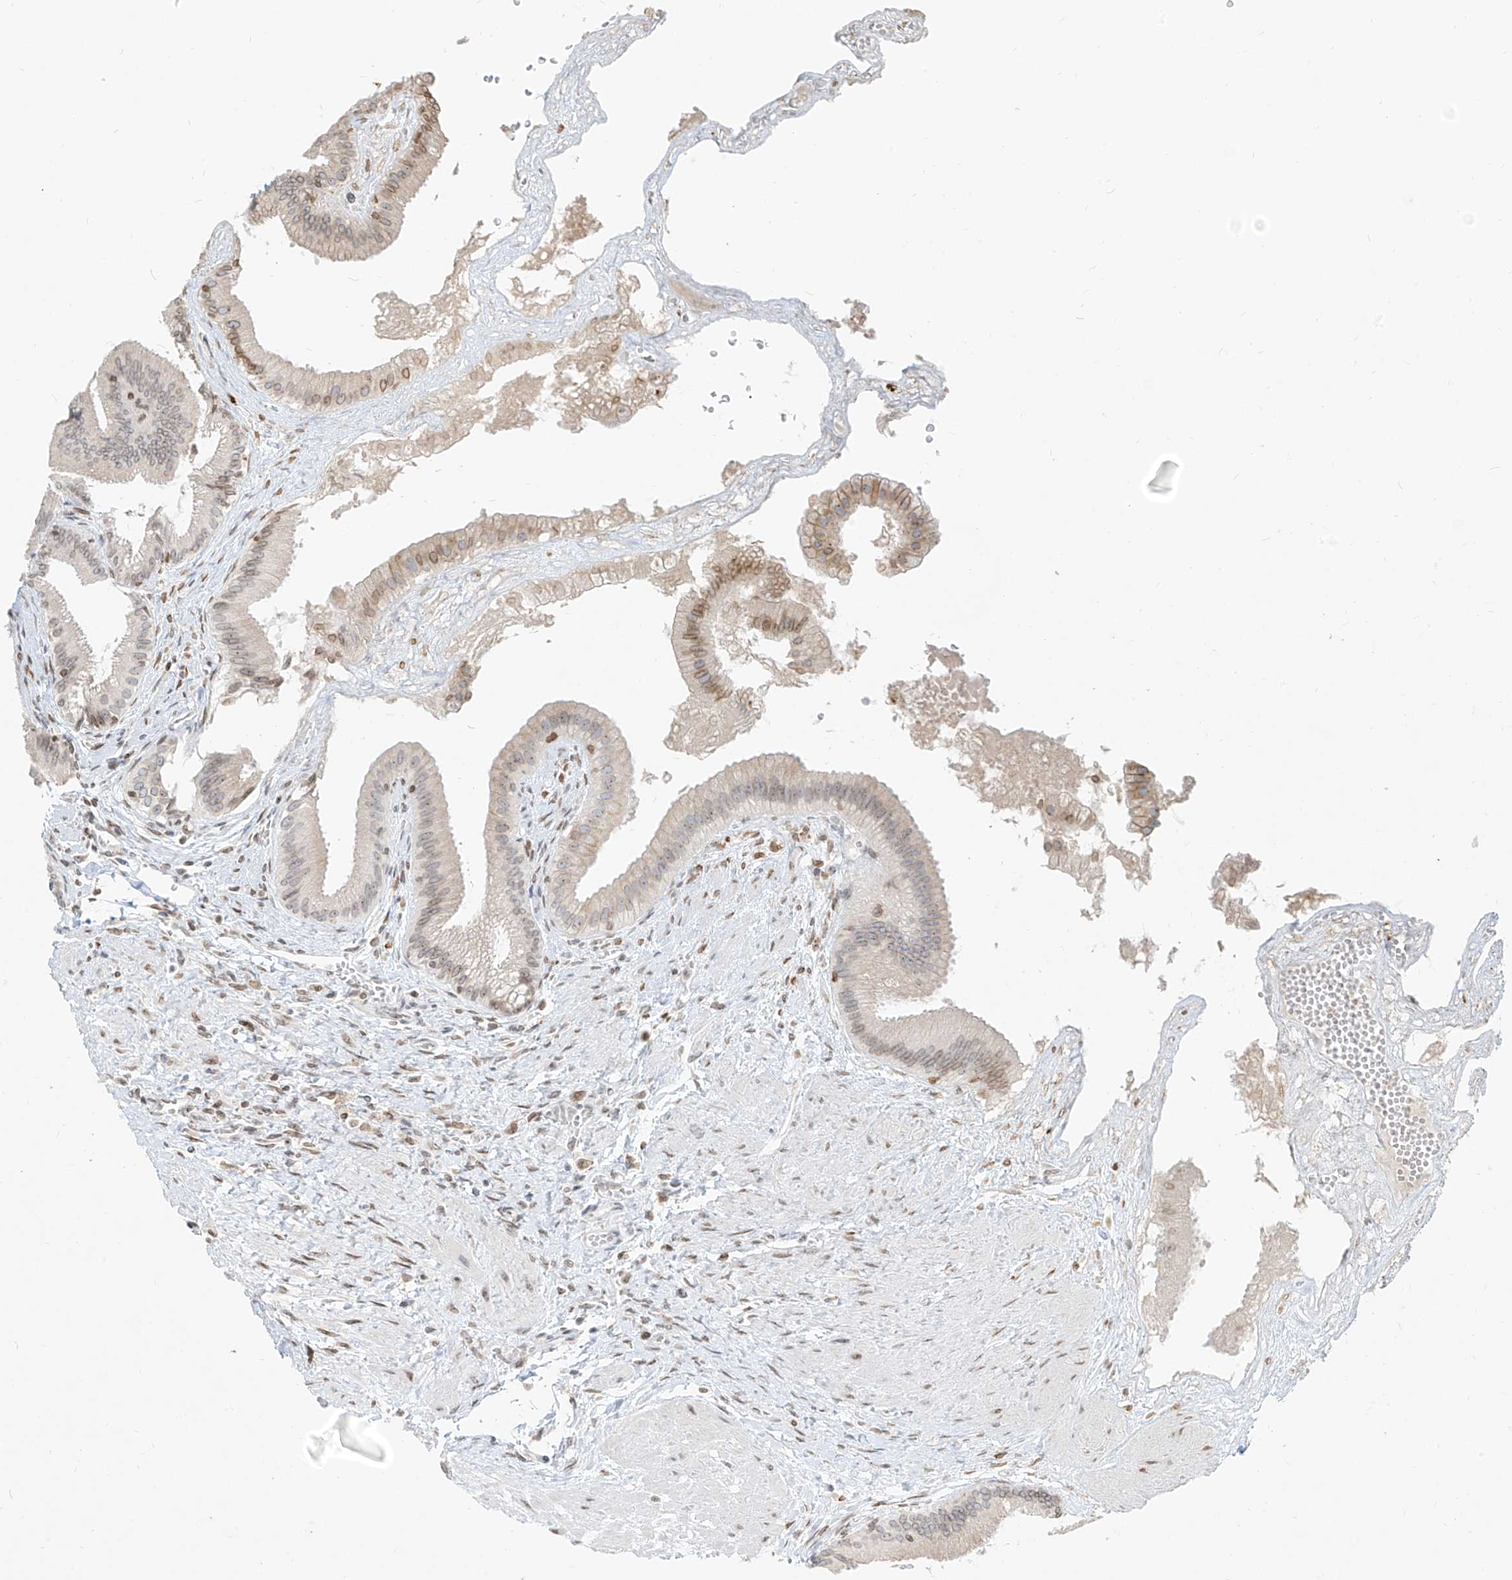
{"staining": {"intensity": "moderate", "quantity": "25%-75%", "location": "cytoplasmic/membranous,nuclear"}, "tissue": "gallbladder", "cell_type": "Glandular cells", "image_type": "normal", "snomed": [{"axis": "morphology", "description": "Normal tissue, NOS"}, {"axis": "topography", "description": "Gallbladder"}], "caption": "Human gallbladder stained for a protein (brown) demonstrates moderate cytoplasmic/membranous,nuclear positive expression in approximately 25%-75% of glandular cells.", "gene": "SAMD15", "patient": {"sex": "male", "age": 55}}